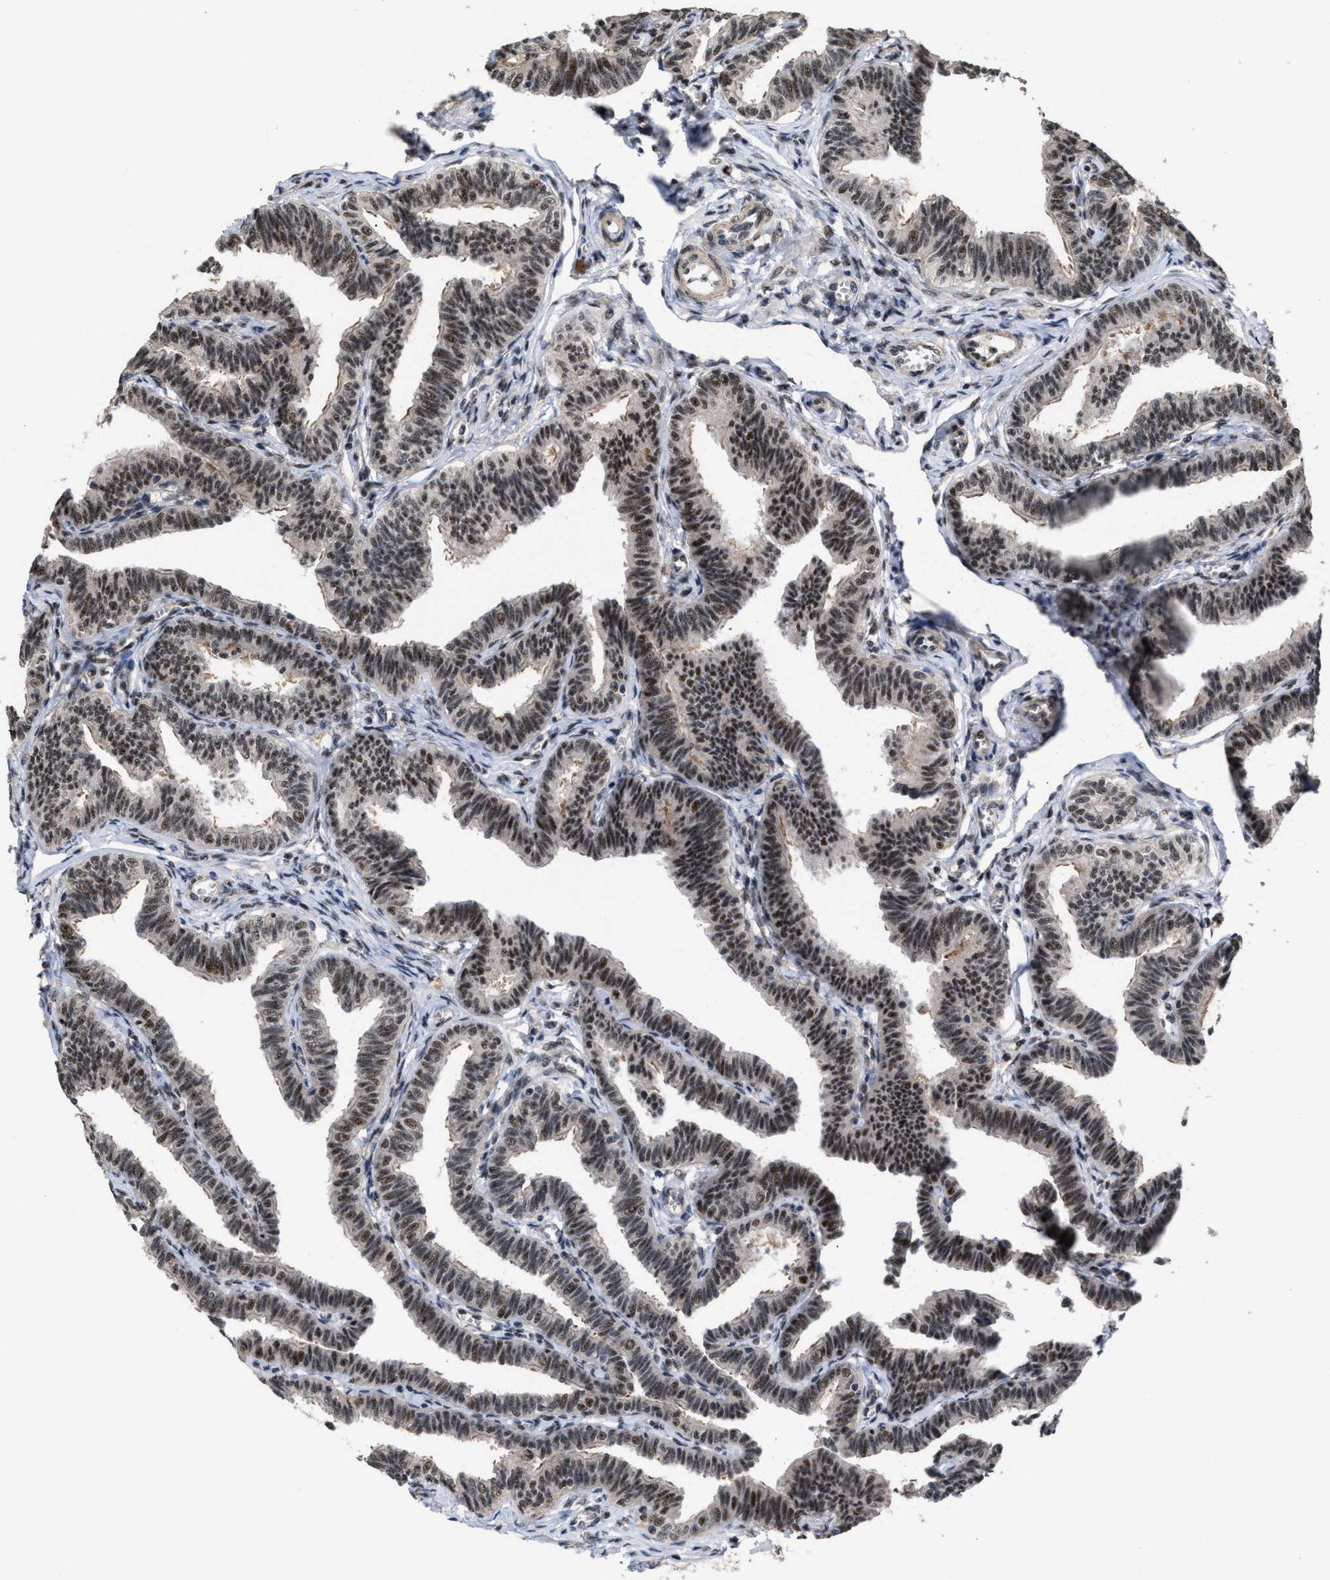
{"staining": {"intensity": "strong", "quantity": ">75%", "location": "nuclear"}, "tissue": "fallopian tube", "cell_type": "Glandular cells", "image_type": "normal", "snomed": [{"axis": "morphology", "description": "Normal tissue, NOS"}, {"axis": "topography", "description": "Fallopian tube"}, {"axis": "topography", "description": "Ovary"}], "caption": "Brown immunohistochemical staining in normal human fallopian tube reveals strong nuclear positivity in about >75% of glandular cells.", "gene": "EIF4A3", "patient": {"sex": "female", "age": 23}}